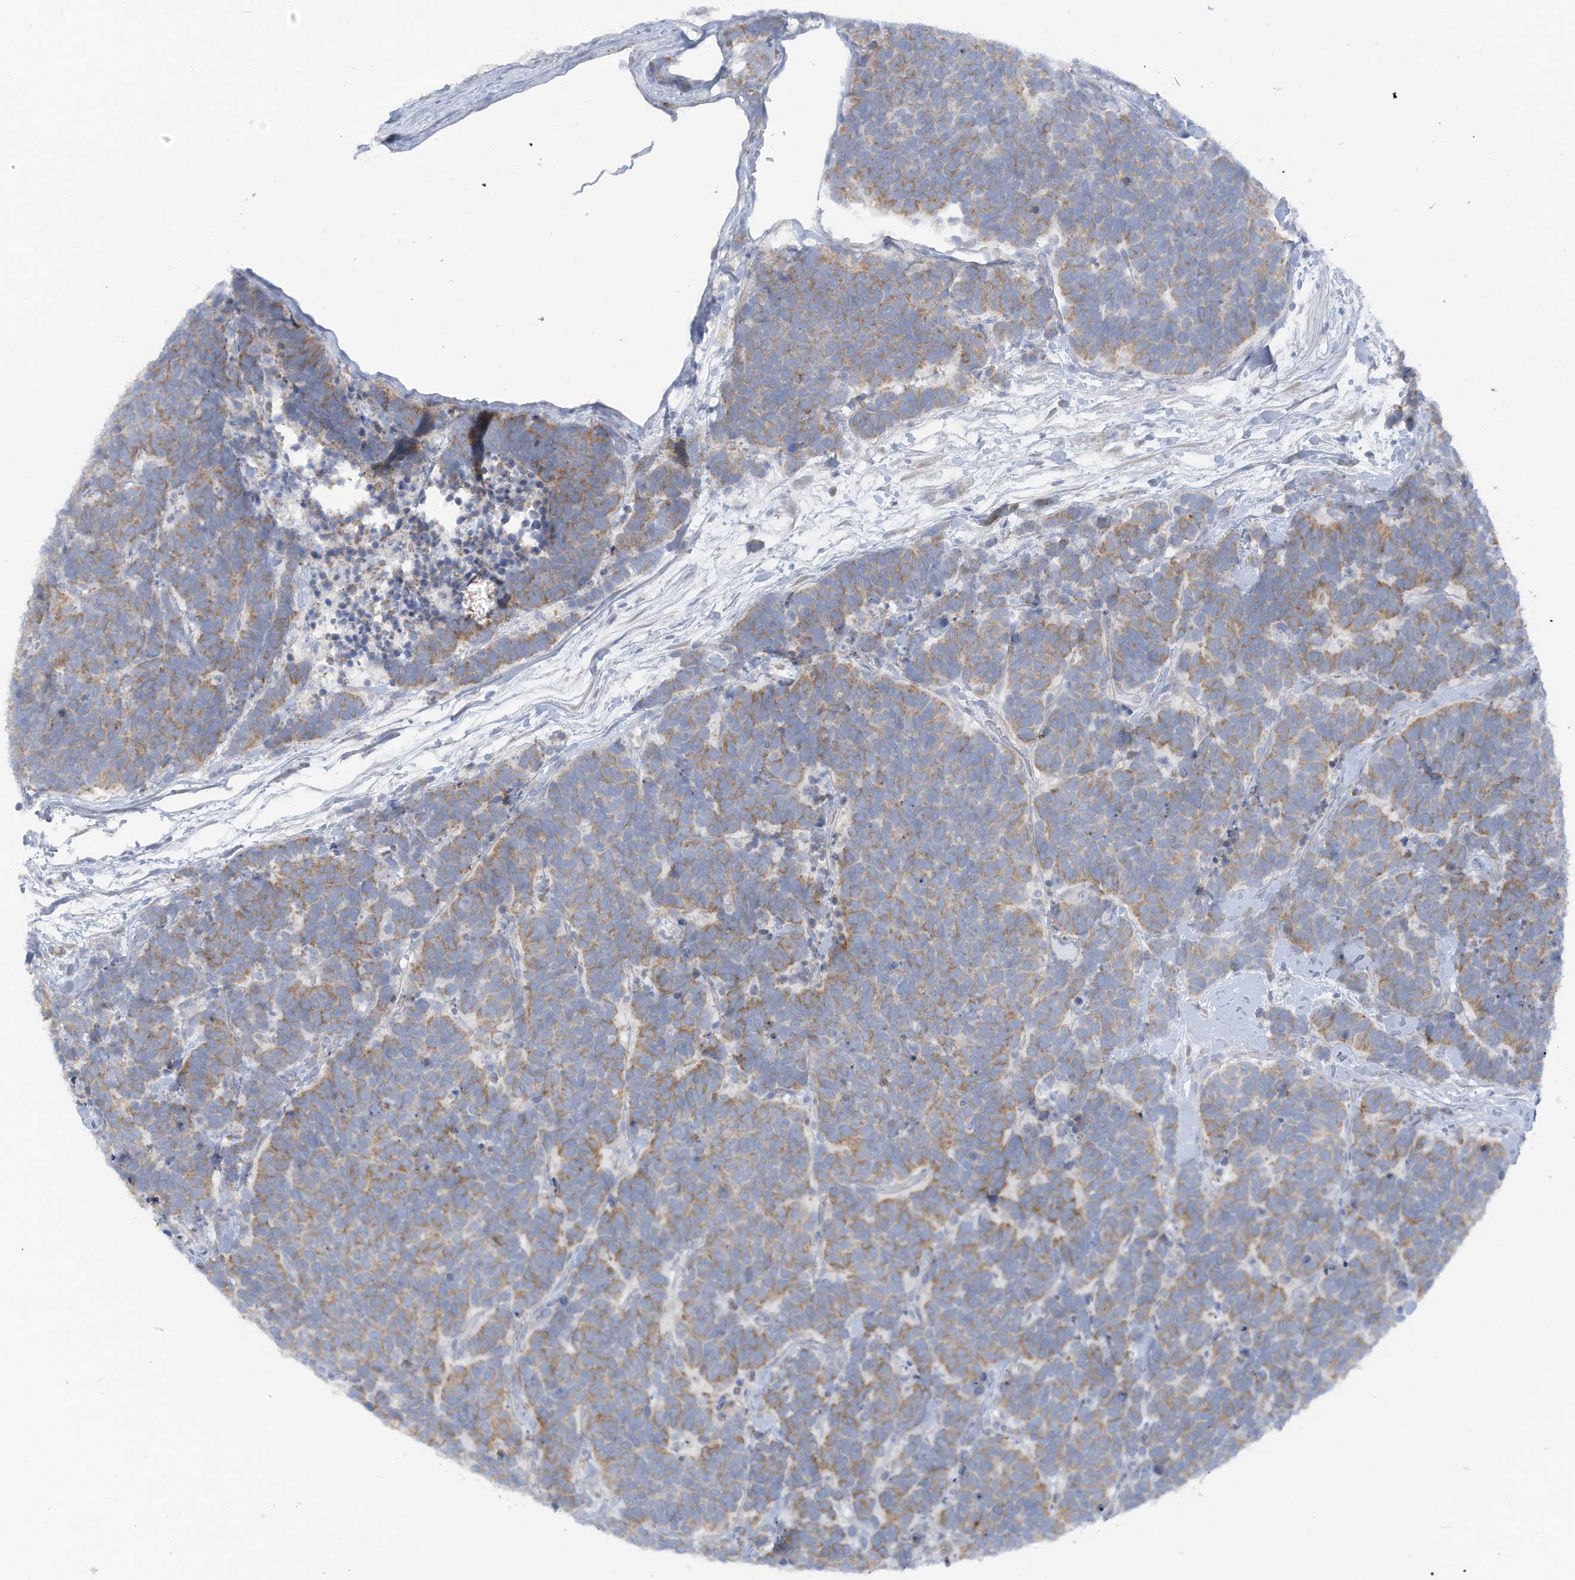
{"staining": {"intensity": "moderate", "quantity": "25%-75%", "location": "cytoplasmic/membranous"}, "tissue": "carcinoid", "cell_type": "Tumor cells", "image_type": "cancer", "snomed": [{"axis": "morphology", "description": "Carcinoma, NOS"}, {"axis": "morphology", "description": "Carcinoid, malignant, NOS"}, {"axis": "topography", "description": "Urinary bladder"}], "caption": "Immunohistochemical staining of human carcinoma reveals moderate cytoplasmic/membranous protein positivity in about 25%-75% of tumor cells. Ihc stains the protein in brown and the nuclei are stained blue.", "gene": "TRMT2B", "patient": {"sex": "male", "age": 57}}